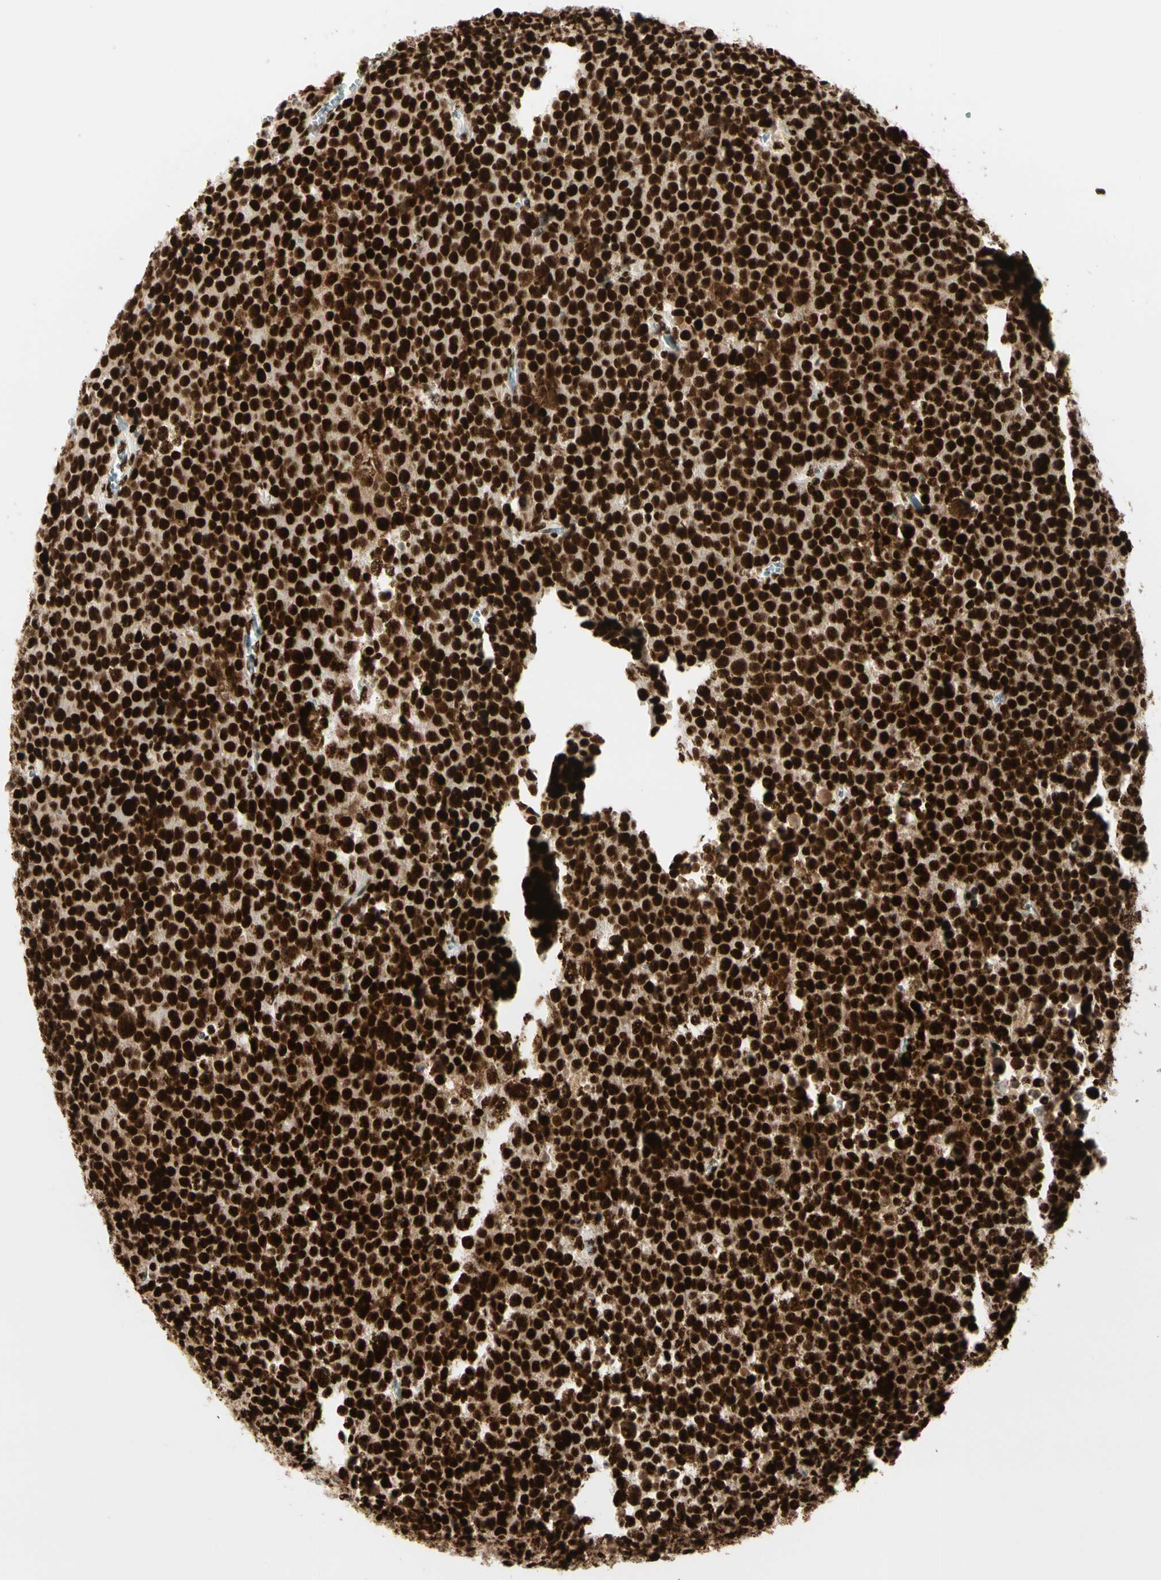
{"staining": {"intensity": "strong", "quantity": ">75%", "location": "cytoplasmic/membranous,nuclear"}, "tissue": "testis cancer", "cell_type": "Tumor cells", "image_type": "cancer", "snomed": [{"axis": "morphology", "description": "Seminoma, NOS"}, {"axis": "topography", "description": "Testis"}], "caption": "This photomicrograph demonstrates IHC staining of seminoma (testis), with high strong cytoplasmic/membranous and nuclear expression in about >75% of tumor cells.", "gene": "CCAR1", "patient": {"sex": "male", "age": 71}}